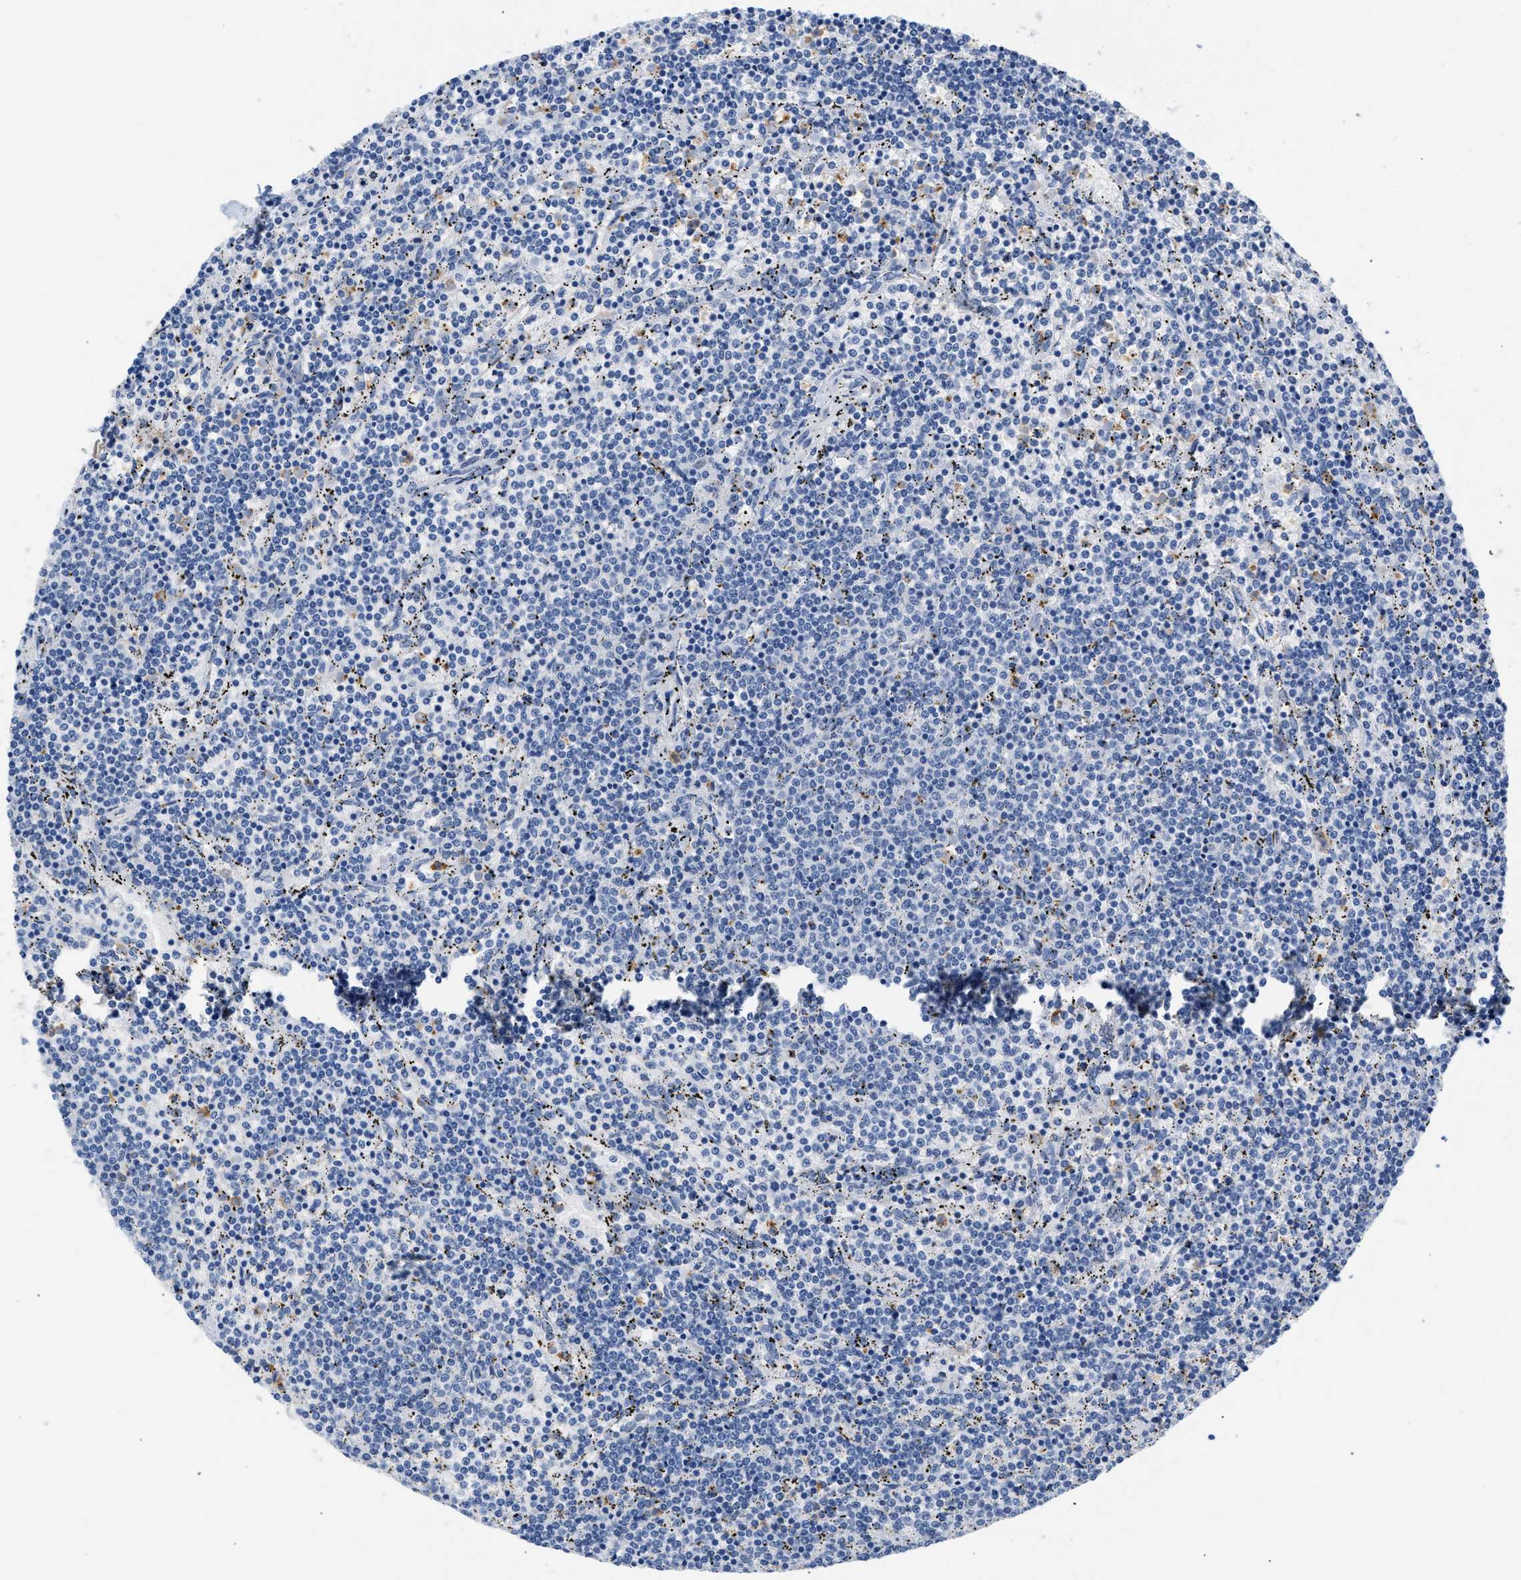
{"staining": {"intensity": "negative", "quantity": "none", "location": "none"}, "tissue": "lymphoma", "cell_type": "Tumor cells", "image_type": "cancer", "snomed": [{"axis": "morphology", "description": "Malignant lymphoma, non-Hodgkin's type, Low grade"}, {"axis": "topography", "description": "Spleen"}], "caption": "Tumor cells show no significant staining in lymphoma.", "gene": "BOLL", "patient": {"sex": "female", "age": 50}}